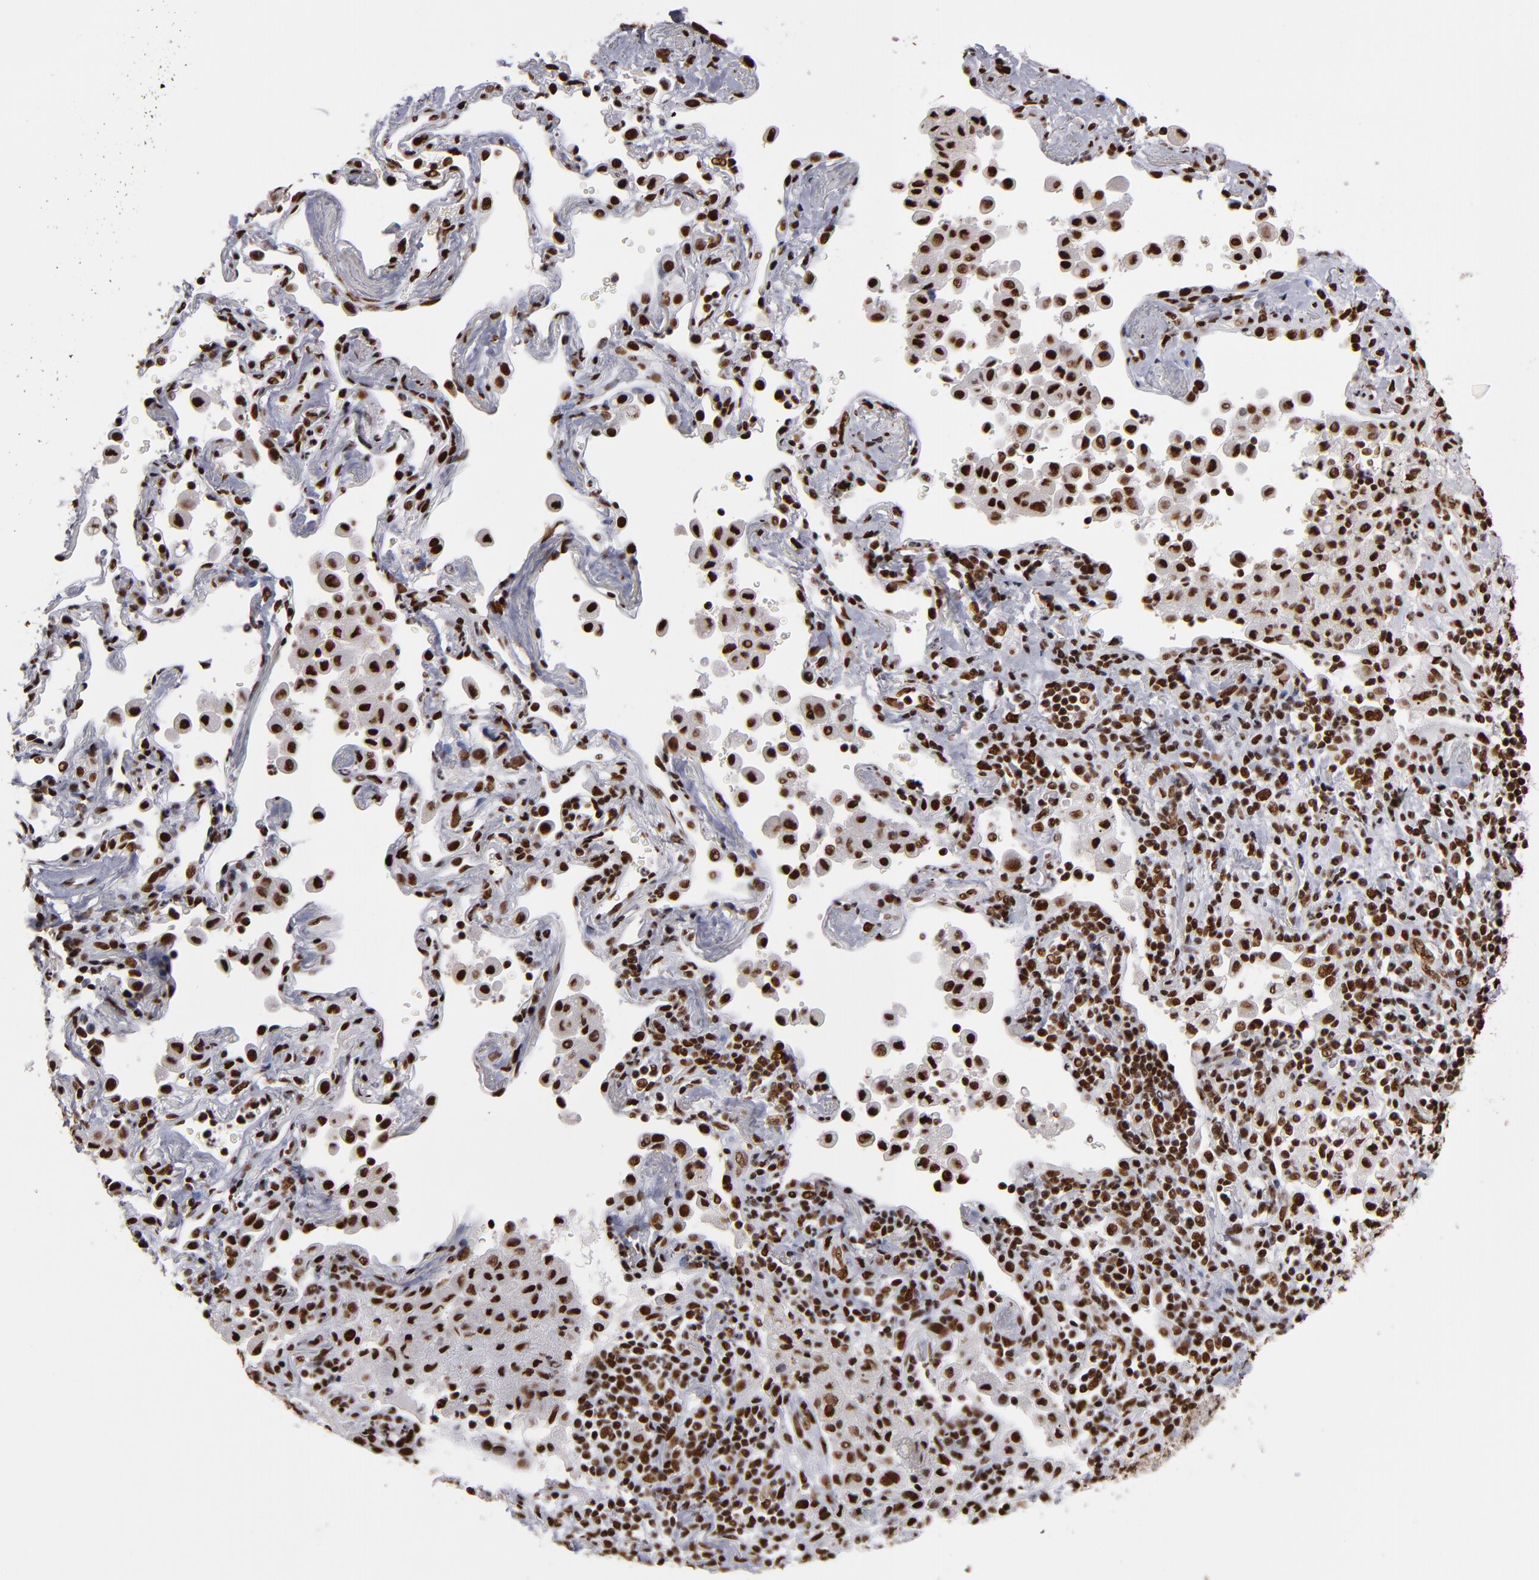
{"staining": {"intensity": "strong", "quantity": ">75%", "location": "nuclear"}, "tissue": "lung cancer", "cell_type": "Tumor cells", "image_type": "cancer", "snomed": [{"axis": "morphology", "description": "Squamous cell carcinoma, NOS"}, {"axis": "topography", "description": "Lung"}], "caption": "Human lung squamous cell carcinoma stained for a protein (brown) shows strong nuclear positive positivity in approximately >75% of tumor cells.", "gene": "MRE11", "patient": {"sex": "female", "age": 67}}